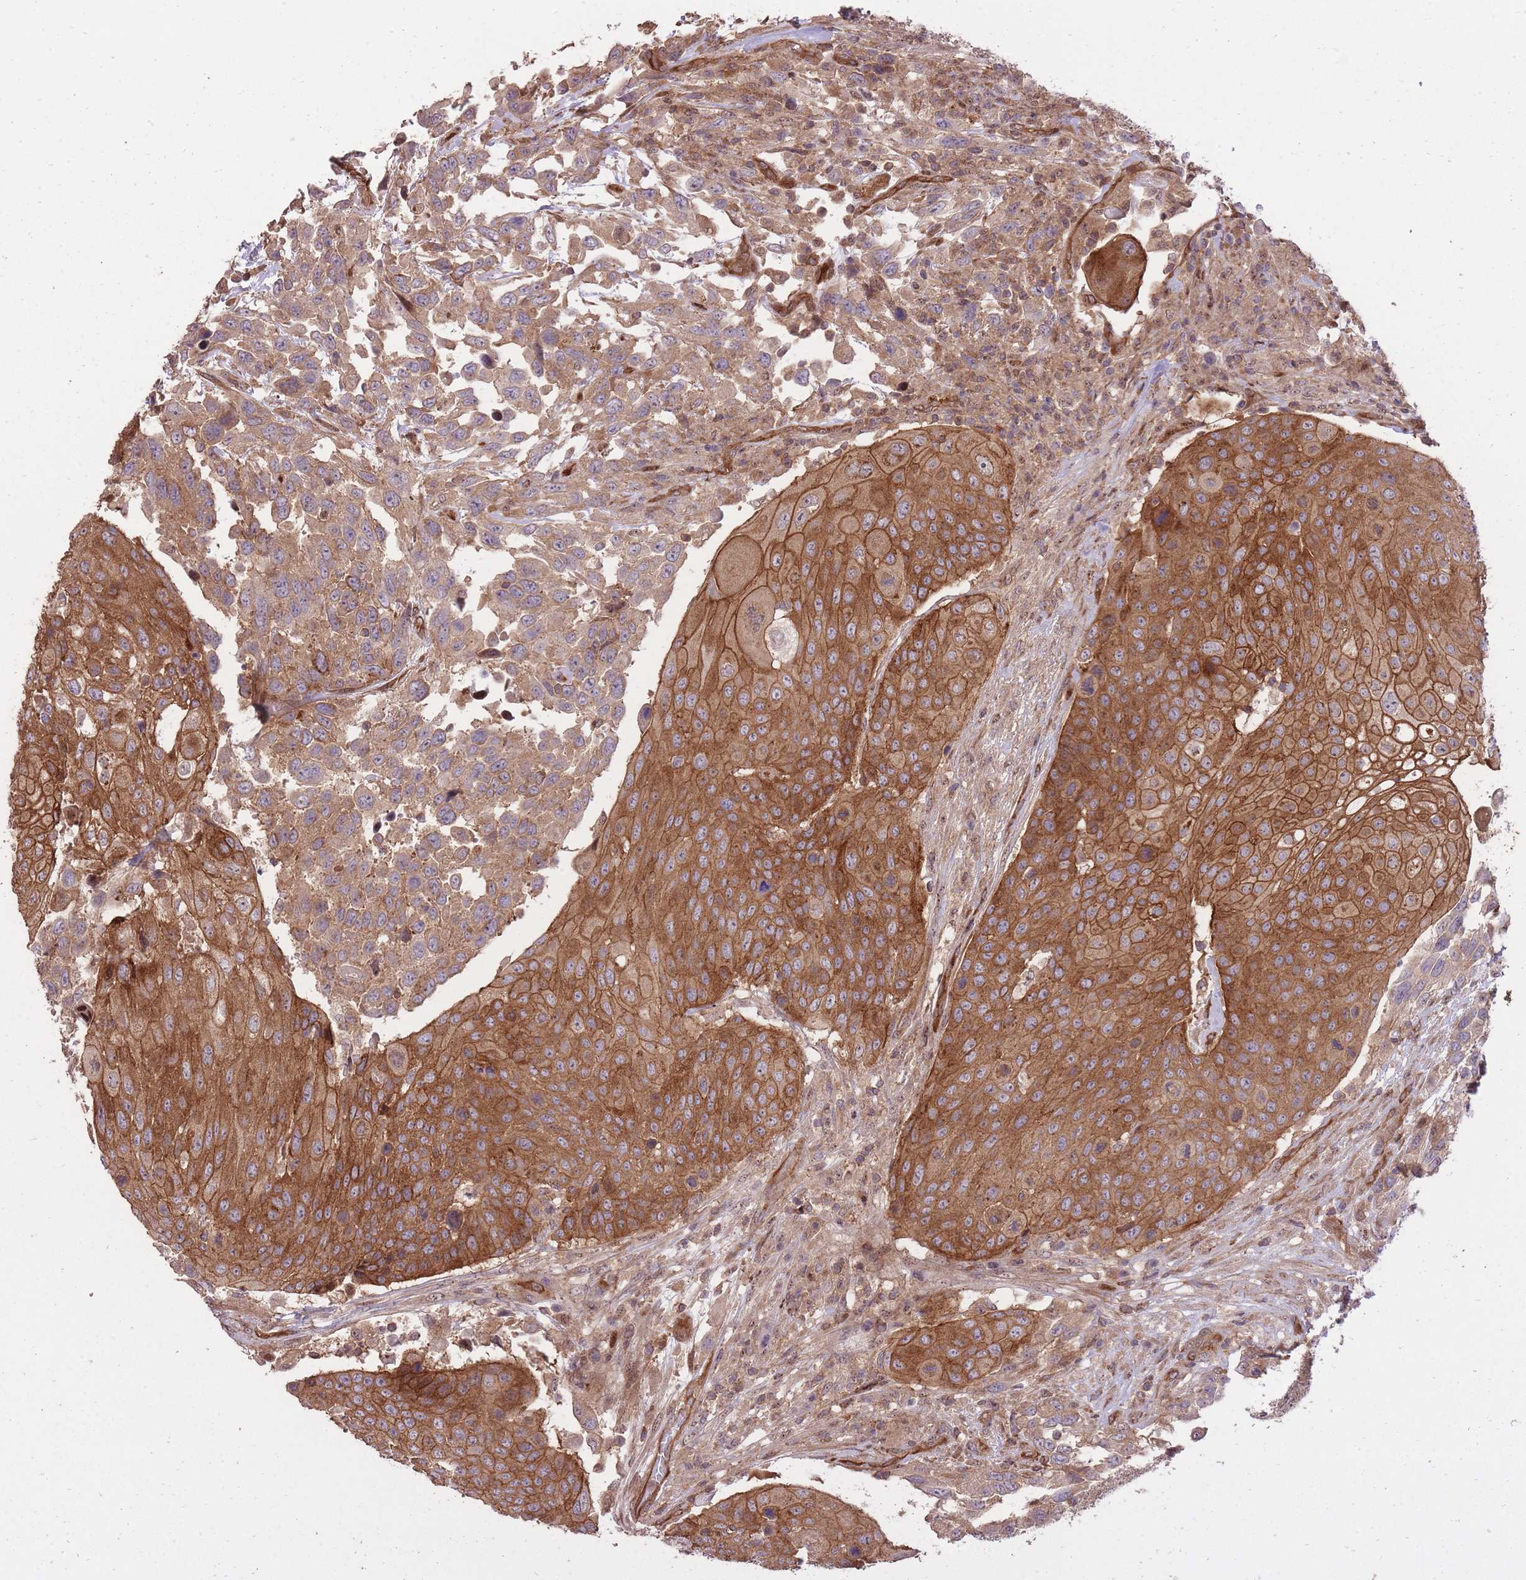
{"staining": {"intensity": "strong", "quantity": ">75%", "location": "cytoplasmic/membranous"}, "tissue": "urothelial cancer", "cell_type": "Tumor cells", "image_type": "cancer", "snomed": [{"axis": "morphology", "description": "Urothelial carcinoma, High grade"}, {"axis": "topography", "description": "Urinary bladder"}], "caption": "The image demonstrates immunohistochemical staining of urothelial cancer. There is strong cytoplasmic/membranous positivity is seen in about >75% of tumor cells.", "gene": "PLD1", "patient": {"sex": "female", "age": 70}}